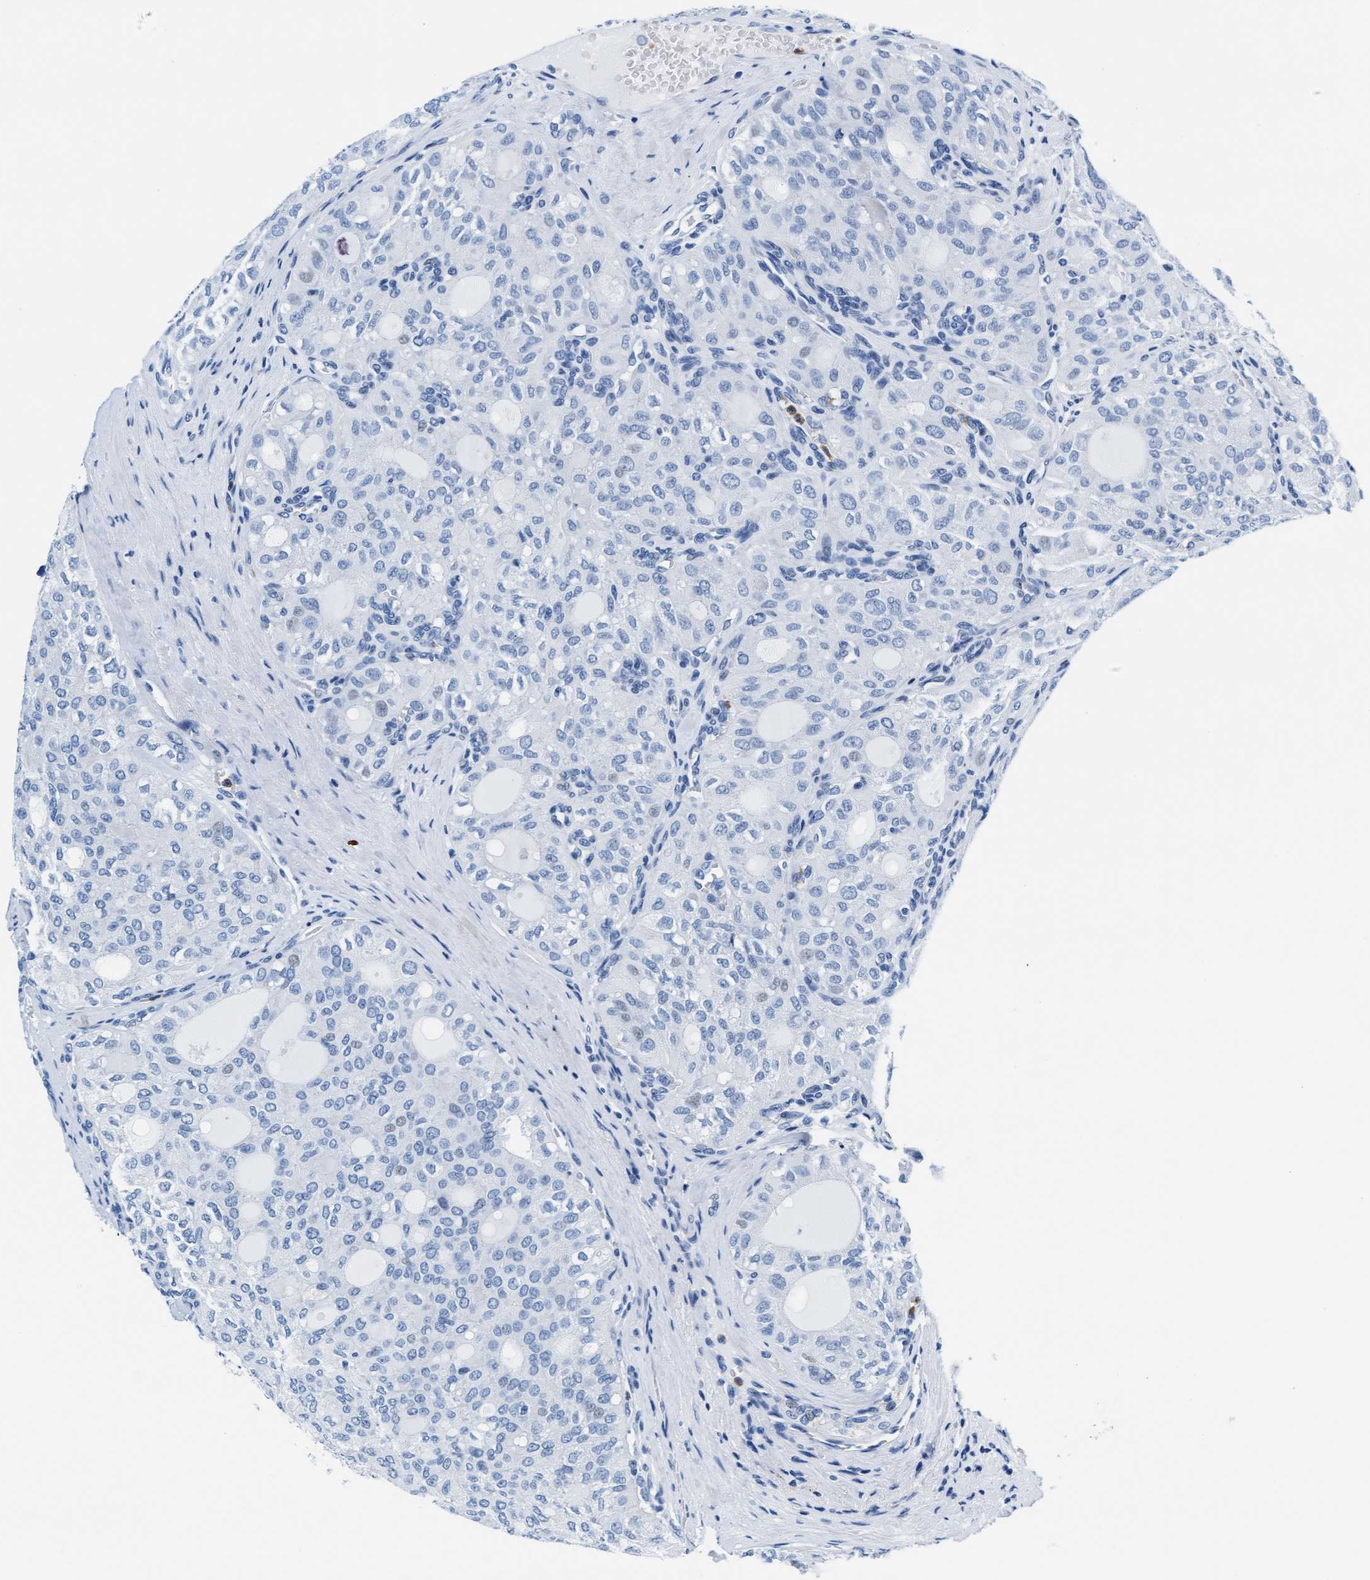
{"staining": {"intensity": "negative", "quantity": "none", "location": "none"}, "tissue": "thyroid cancer", "cell_type": "Tumor cells", "image_type": "cancer", "snomed": [{"axis": "morphology", "description": "Follicular adenoma carcinoma, NOS"}, {"axis": "topography", "description": "Thyroid gland"}], "caption": "Immunohistochemistry (IHC) image of neoplastic tissue: human thyroid cancer (follicular adenoma carcinoma) stained with DAB displays no significant protein staining in tumor cells.", "gene": "MMP8", "patient": {"sex": "male", "age": 75}}